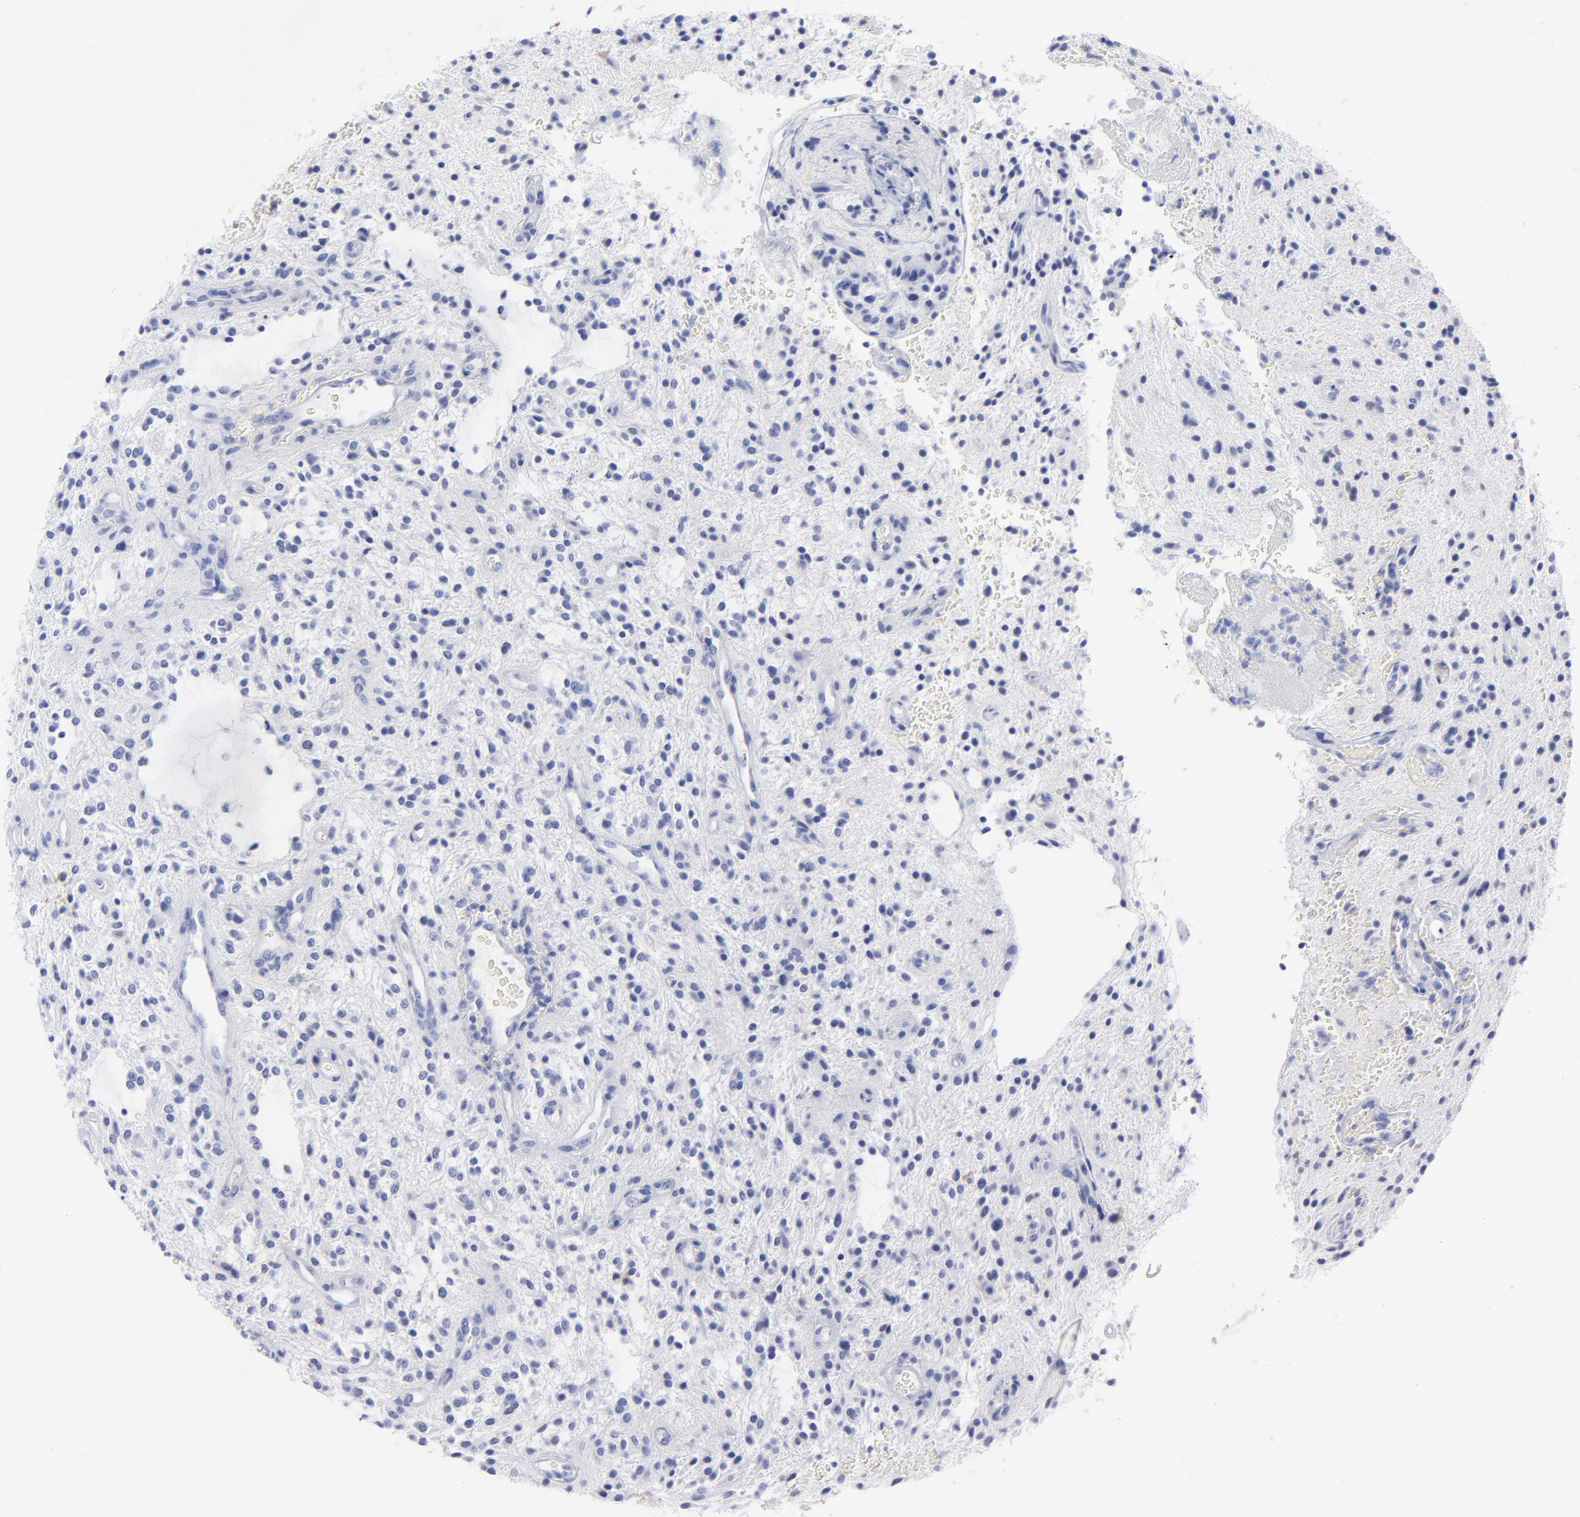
{"staining": {"intensity": "negative", "quantity": "none", "location": "none"}, "tissue": "glioma", "cell_type": "Tumor cells", "image_type": "cancer", "snomed": [{"axis": "morphology", "description": "Glioma, malignant, NOS"}, {"axis": "topography", "description": "Cerebellum"}], "caption": "Malignant glioma stained for a protein using immunohistochemistry shows no staining tumor cells.", "gene": "ACY1", "patient": {"sex": "female", "age": 10}}